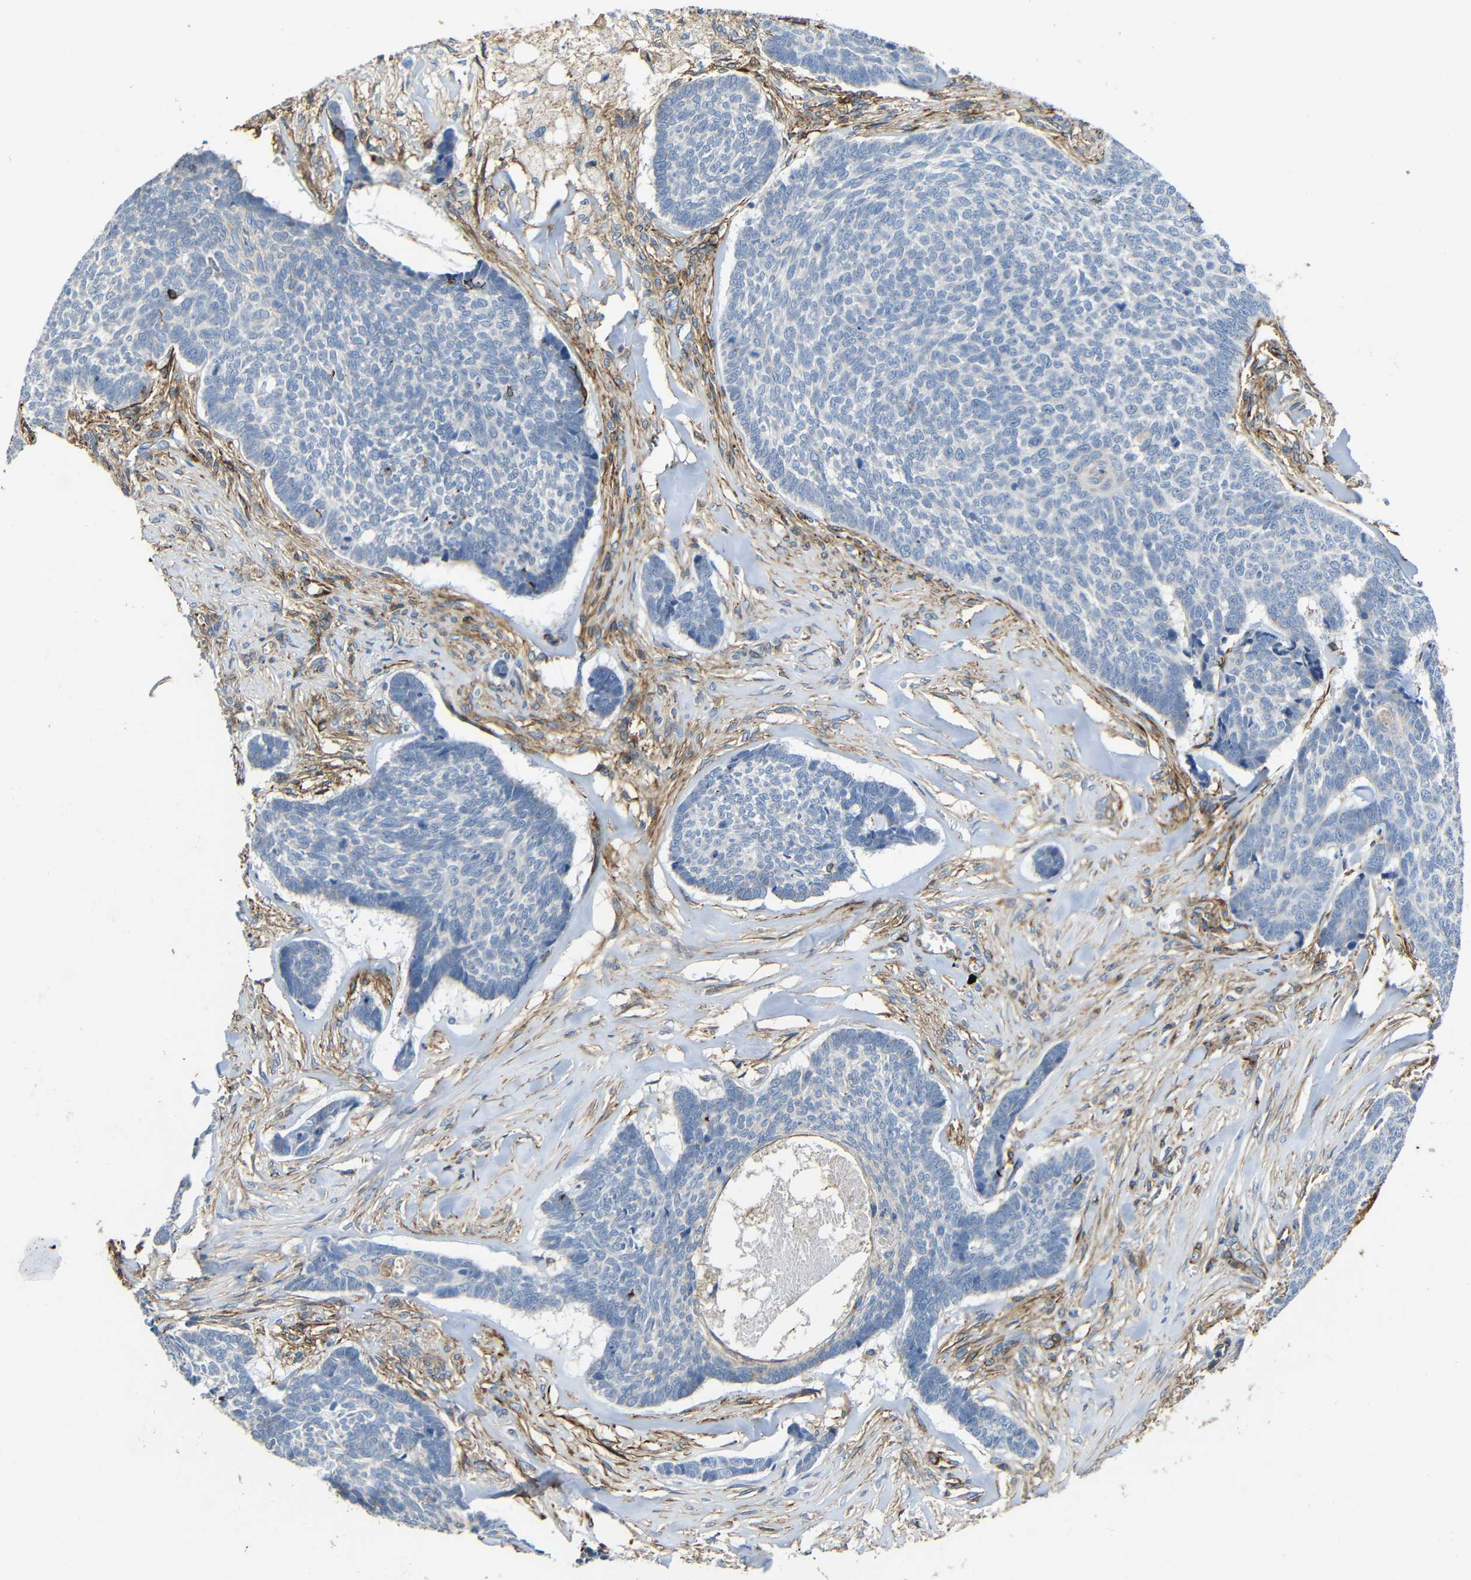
{"staining": {"intensity": "negative", "quantity": "none", "location": "none"}, "tissue": "skin cancer", "cell_type": "Tumor cells", "image_type": "cancer", "snomed": [{"axis": "morphology", "description": "Basal cell carcinoma"}, {"axis": "topography", "description": "Skin"}], "caption": "Histopathology image shows no significant protein expression in tumor cells of skin cancer (basal cell carcinoma).", "gene": "IGSF10", "patient": {"sex": "male", "age": 84}}